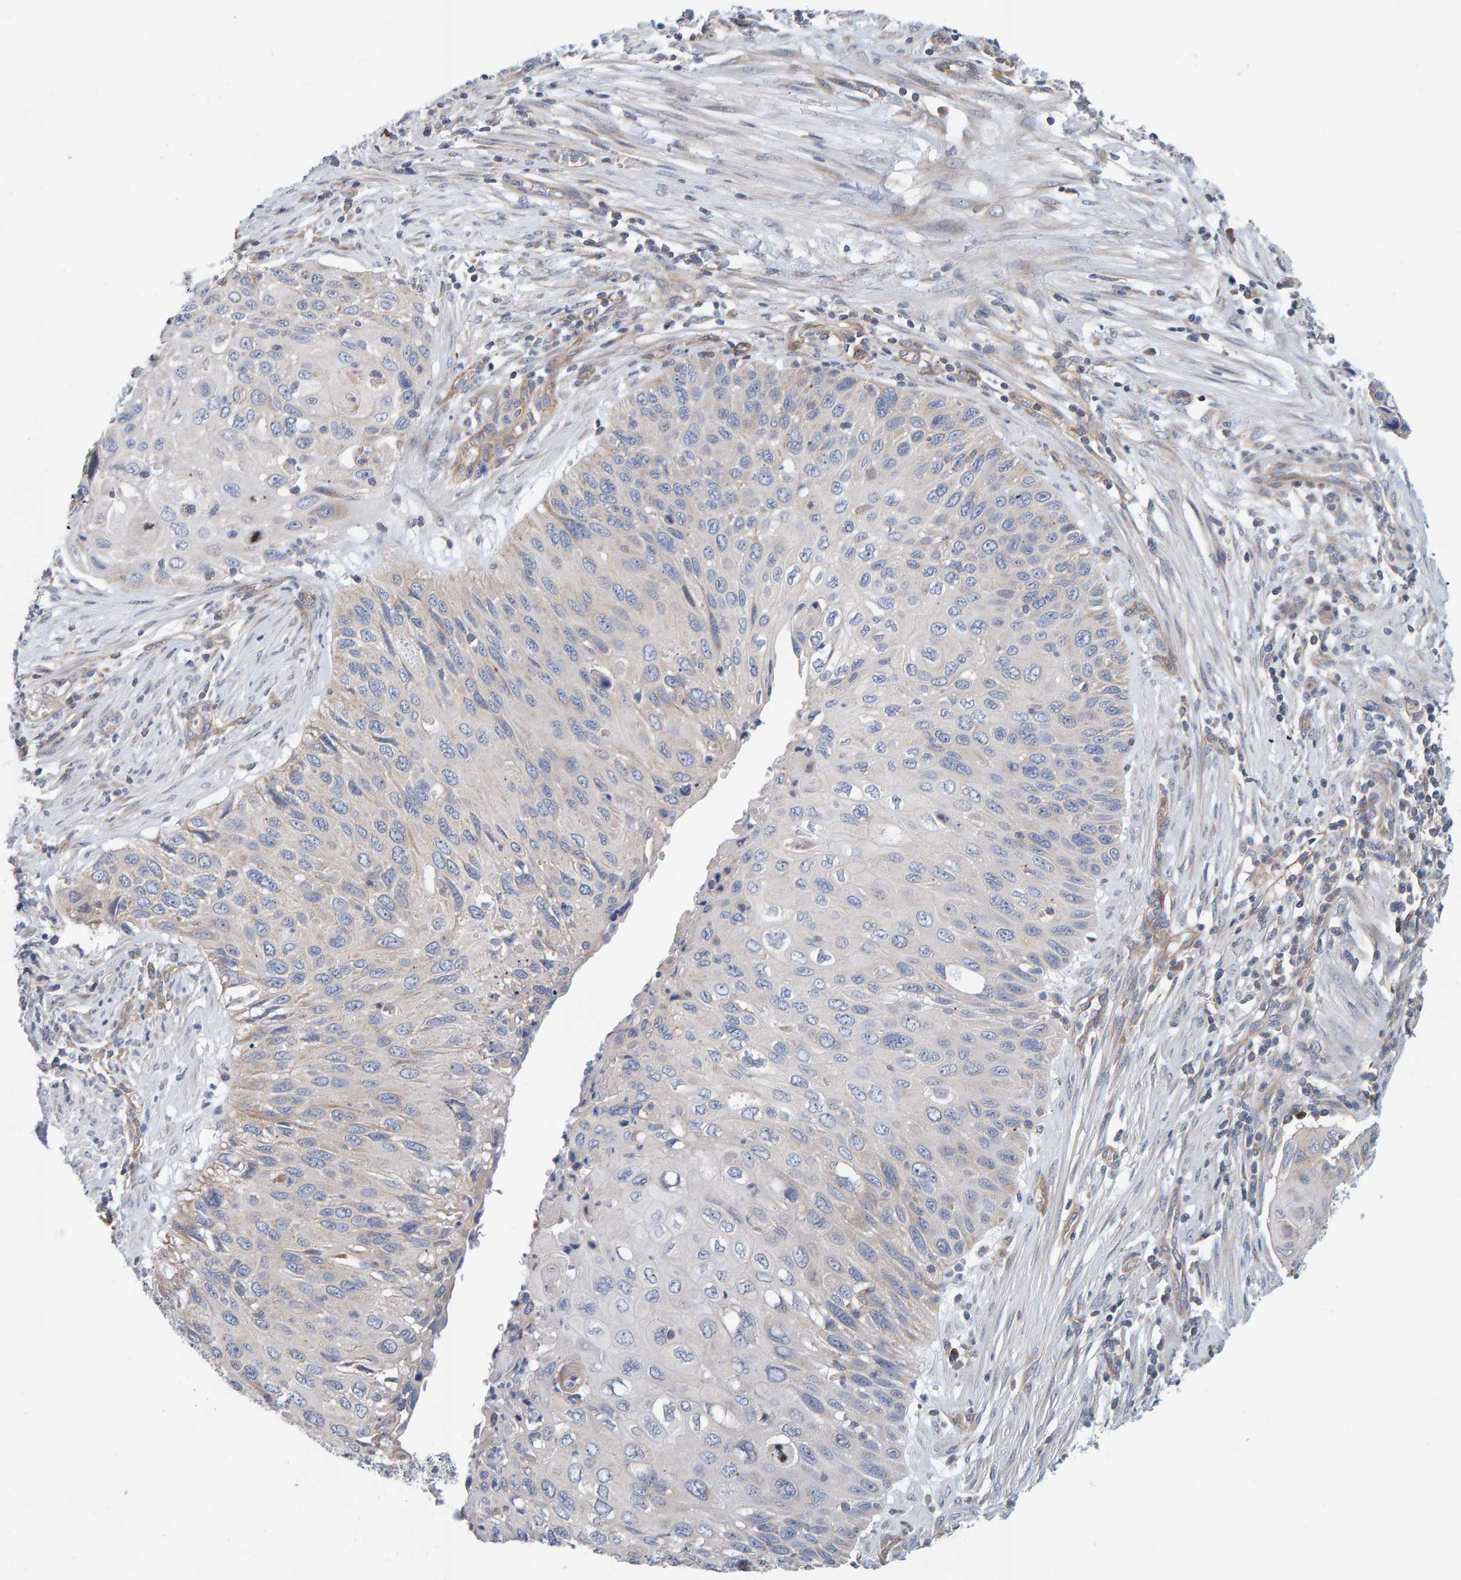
{"staining": {"intensity": "weak", "quantity": "<25%", "location": "cytoplasmic/membranous"}, "tissue": "cervical cancer", "cell_type": "Tumor cells", "image_type": "cancer", "snomed": [{"axis": "morphology", "description": "Squamous cell carcinoma, NOS"}, {"axis": "topography", "description": "Cervix"}], "caption": "A high-resolution photomicrograph shows immunohistochemistry (IHC) staining of squamous cell carcinoma (cervical), which displays no significant positivity in tumor cells.", "gene": "RGP1", "patient": {"sex": "female", "age": 70}}